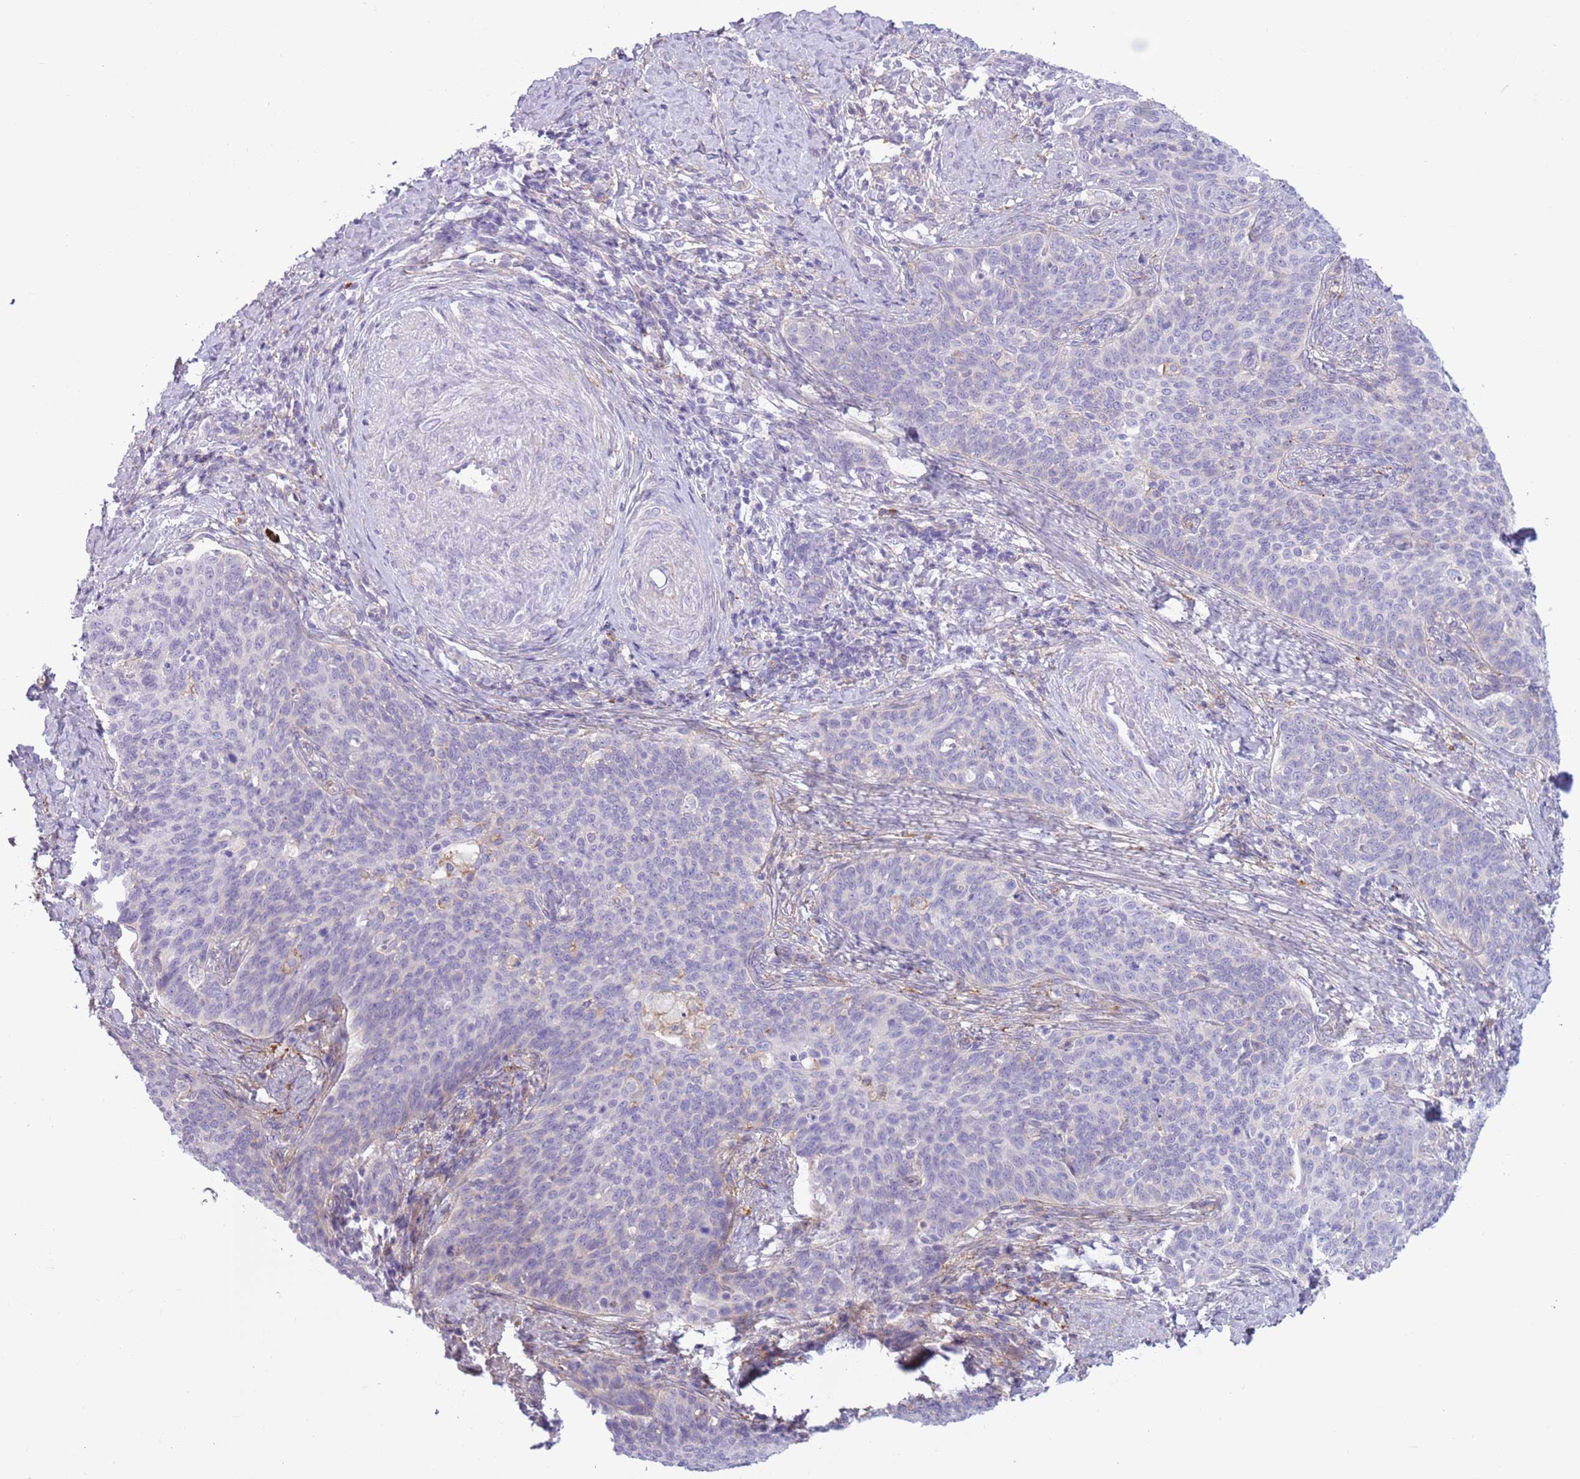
{"staining": {"intensity": "negative", "quantity": "none", "location": "none"}, "tissue": "cervical cancer", "cell_type": "Tumor cells", "image_type": "cancer", "snomed": [{"axis": "morphology", "description": "Squamous cell carcinoma, NOS"}, {"axis": "topography", "description": "Cervix"}], "caption": "IHC of cervical cancer (squamous cell carcinoma) demonstrates no positivity in tumor cells.", "gene": "SNX6", "patient": {"sex": "female", "age": 39}}